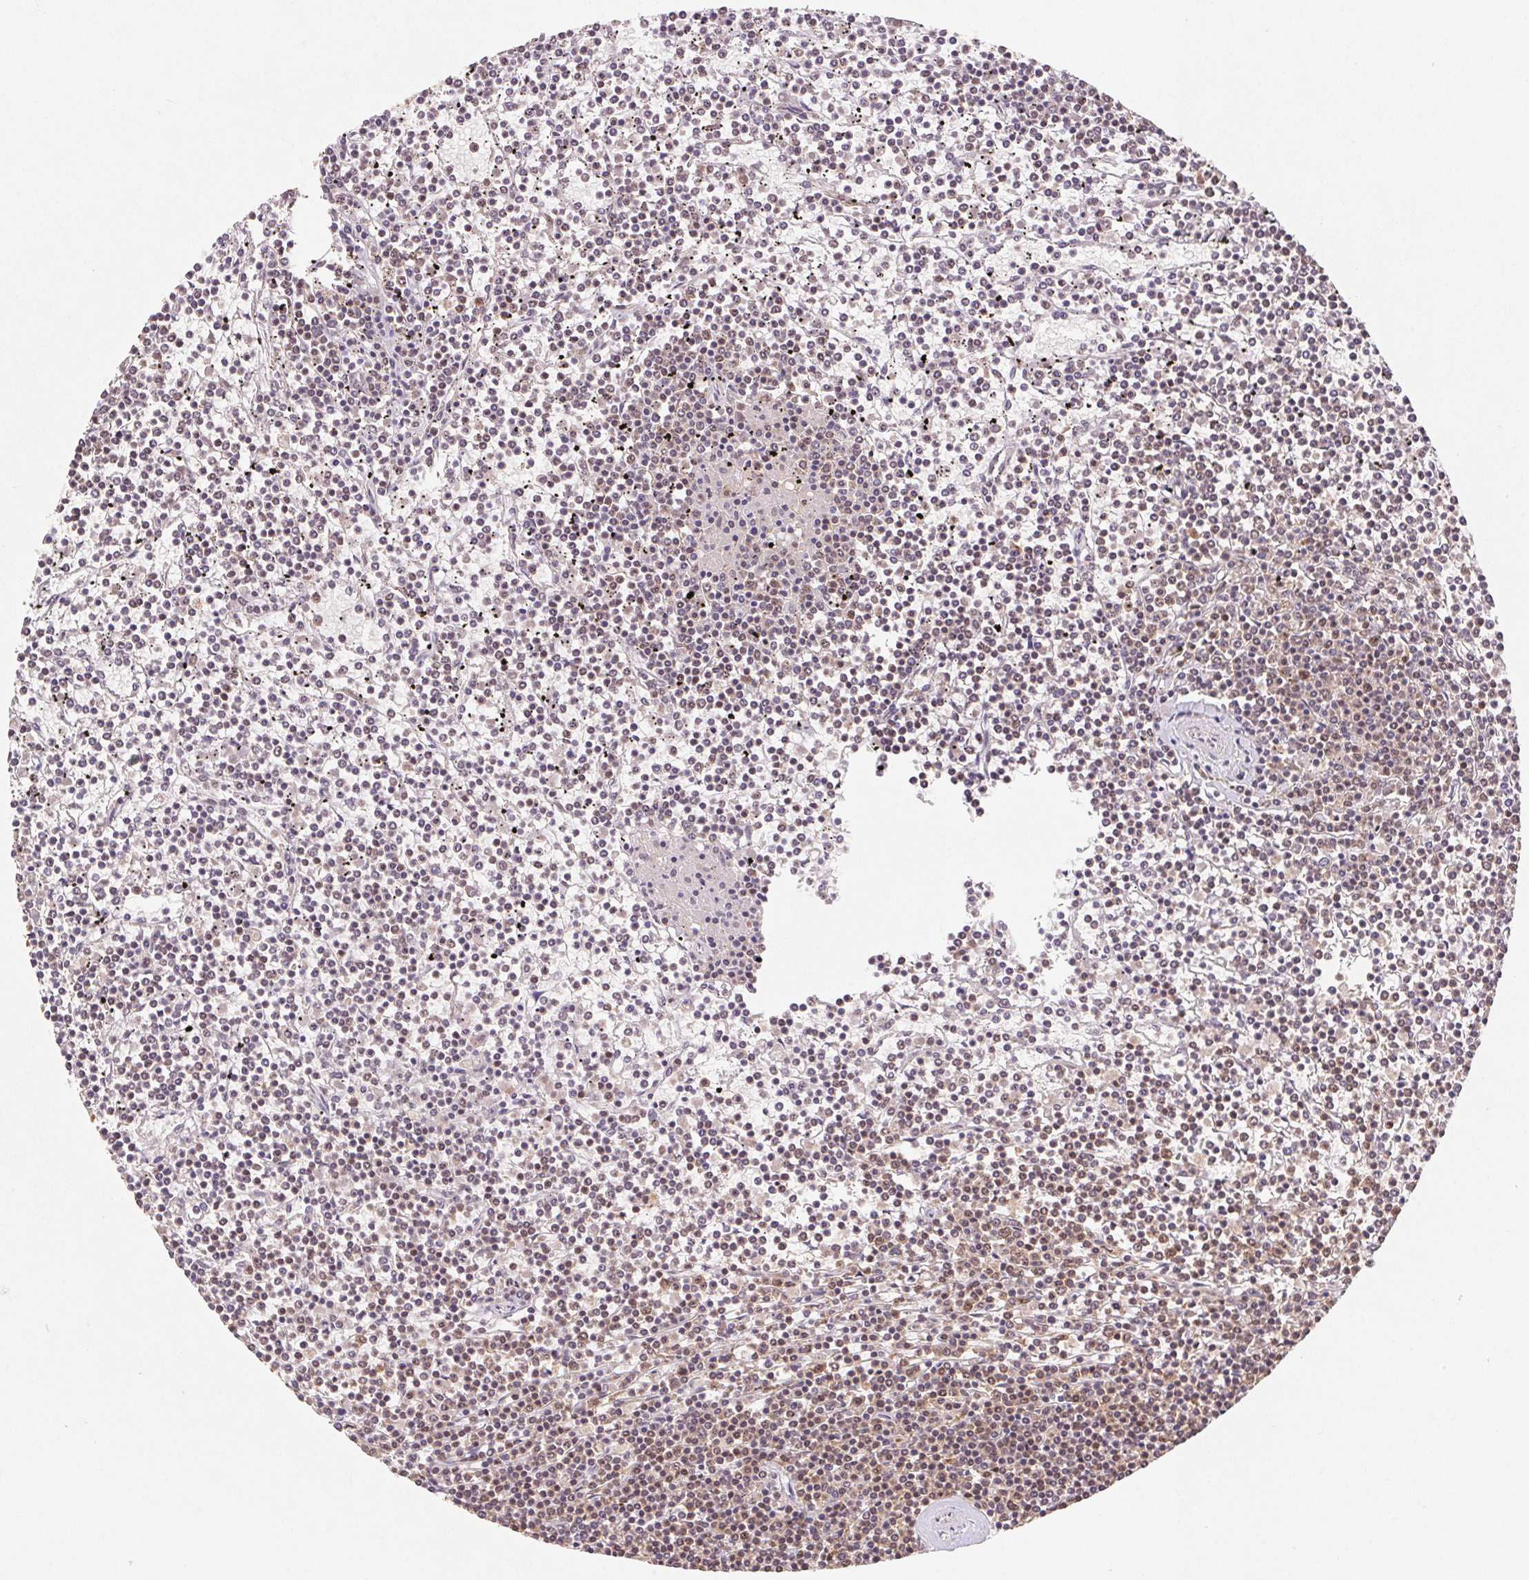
{"staining": {"intensity": "weak", "quantity": "<25%", "location": "nuclear"}, "tissue": "lymphoma", "cell_type": "Tumor cells", "image_type": "cancer", "snomed": [{"axis": "morphology", "description": "Malignant lymphoma, non-Hodgkin's type, Low grade"}, {"axis": "topography", "description": "Spleen"}], "caption": "This is a photomicrograph of immunohistochemistry staining of malignant lymphoma, non-Hodgkin's type (low-grade), which shows no staining in tumor cells.", "gene": "SNRPG", "patient": {"sex": "female", "age": 19}}